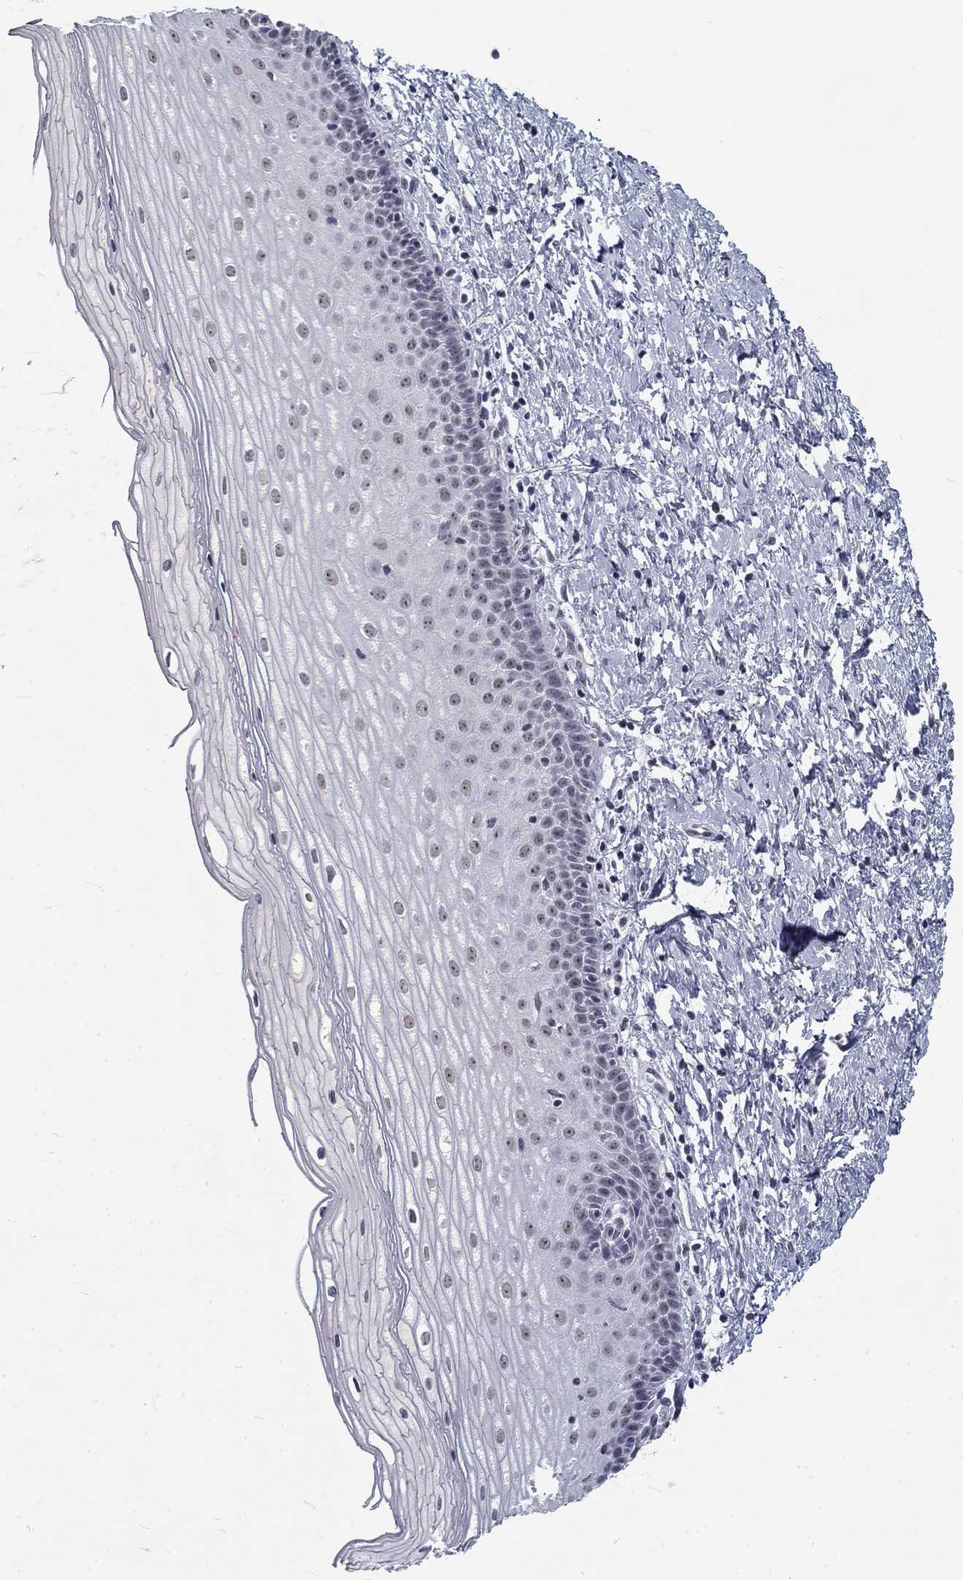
{"staining": {"intensity": "negative", "quantity": "none", "location": "none"}, "tissue": "cervix", "cell_type": "Glandular cells", "image_type": "normal", "snomed": [{"axis": "morphology", "description": "Normal tissue, NOS"}, {"axis": "topography", "description": "Cervix"}], "caption": "The IHC micrograph has no significant staining in glandular cells of cervix. Nuclei are stained in blue.", "gene": "SNORC", "patient": {"sex": "female", "age": 37}}